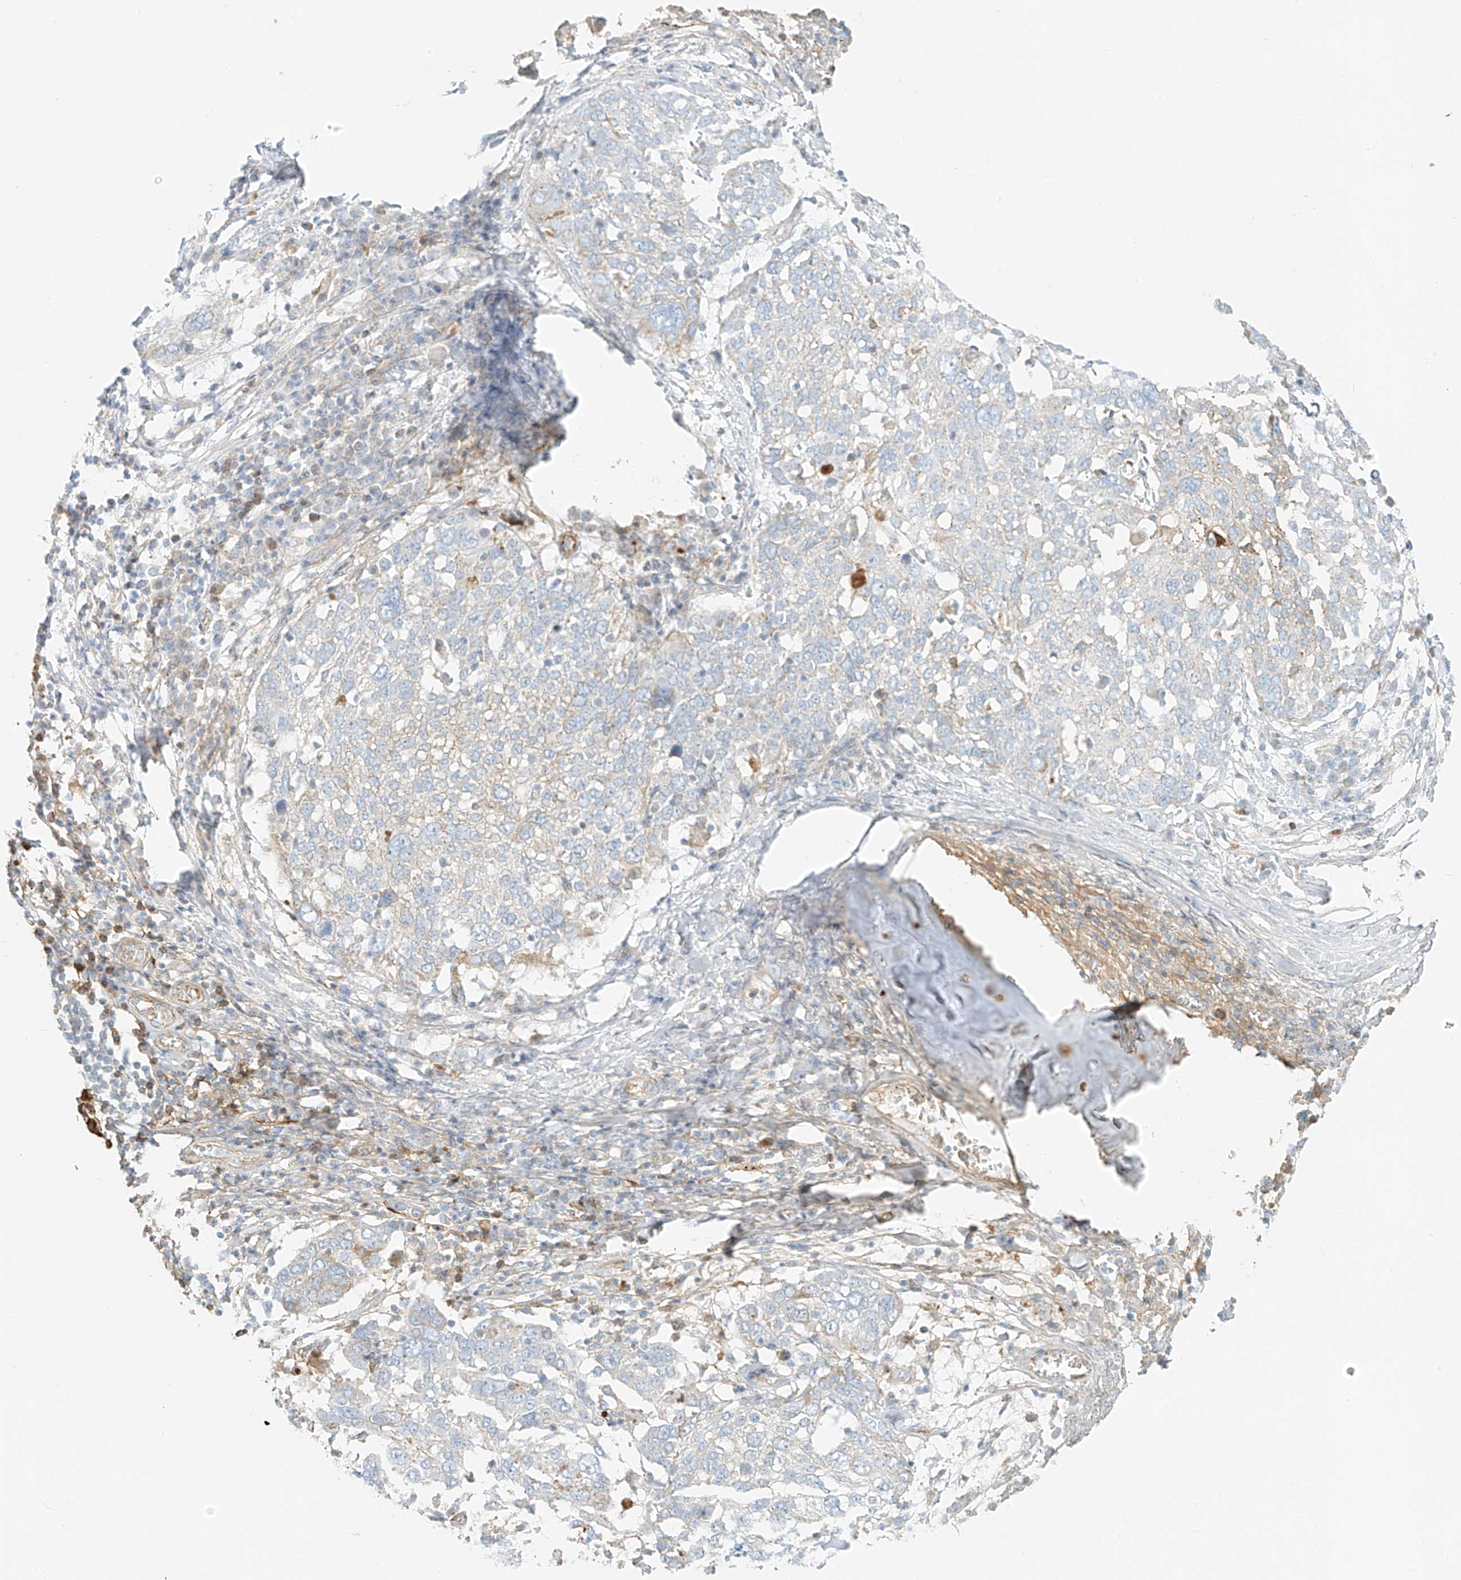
{"staining": {"intensity": "negative", "quantity": "none", "location": "none"}, "tissue": "lung cancer", "cell_type": "Tumor cells", "image_type": "cancer", "snomed": [{"axis": "morphology", "description": "Squamous cell carcinoma, NOS"}, {"axis": "topography", "description": "Lung"}], "caption": "Protein analysis of squamous cell carcinoma (lung) exhibits no significant positivity in tumor cells.", "gene": "OCSTAMP", "patient": {"sex": "male", "age": 65}}